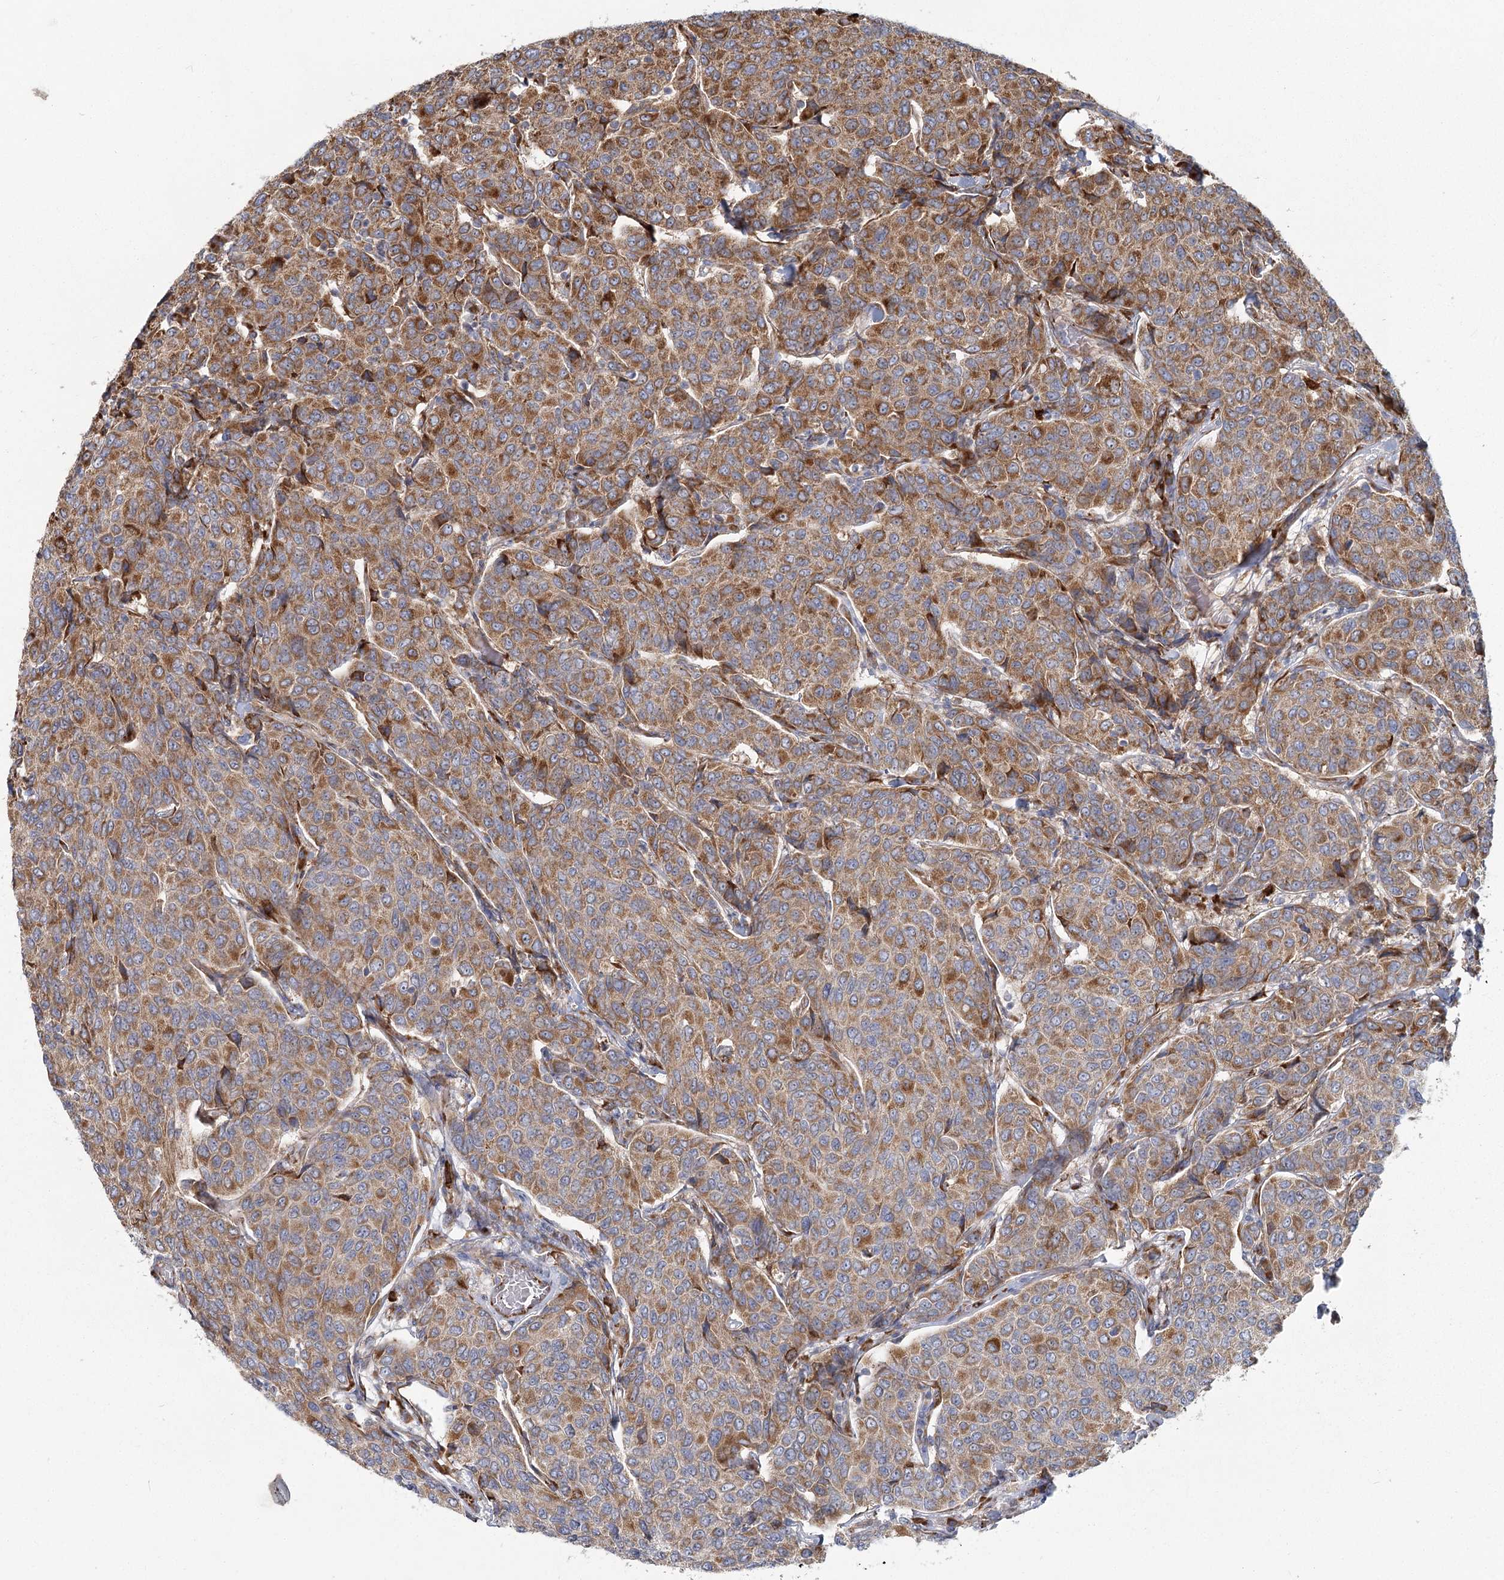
{"staining": {"intensity": "moderate", "quantity": ">75%", "location": "cytoplasmic/membranous"}, "tissue": "breast cancer", "cell_type": "Tumor cells", "image_type": "cancer", "snomed": [{"axis": "morphology", "description": "Duct carcinoma"}, {"axis": "topography", "description": "Breast"}], "caption": "A high-resolution histopathology image shows IHC staining of breast cancer (infiltrating ductal carcinoma), which demonstrates moderate cytoplasmic/membranous expression in about >75% of tumor cells.", "gene": "HARS2", "patient": {"sex": "female", "age": 55}}